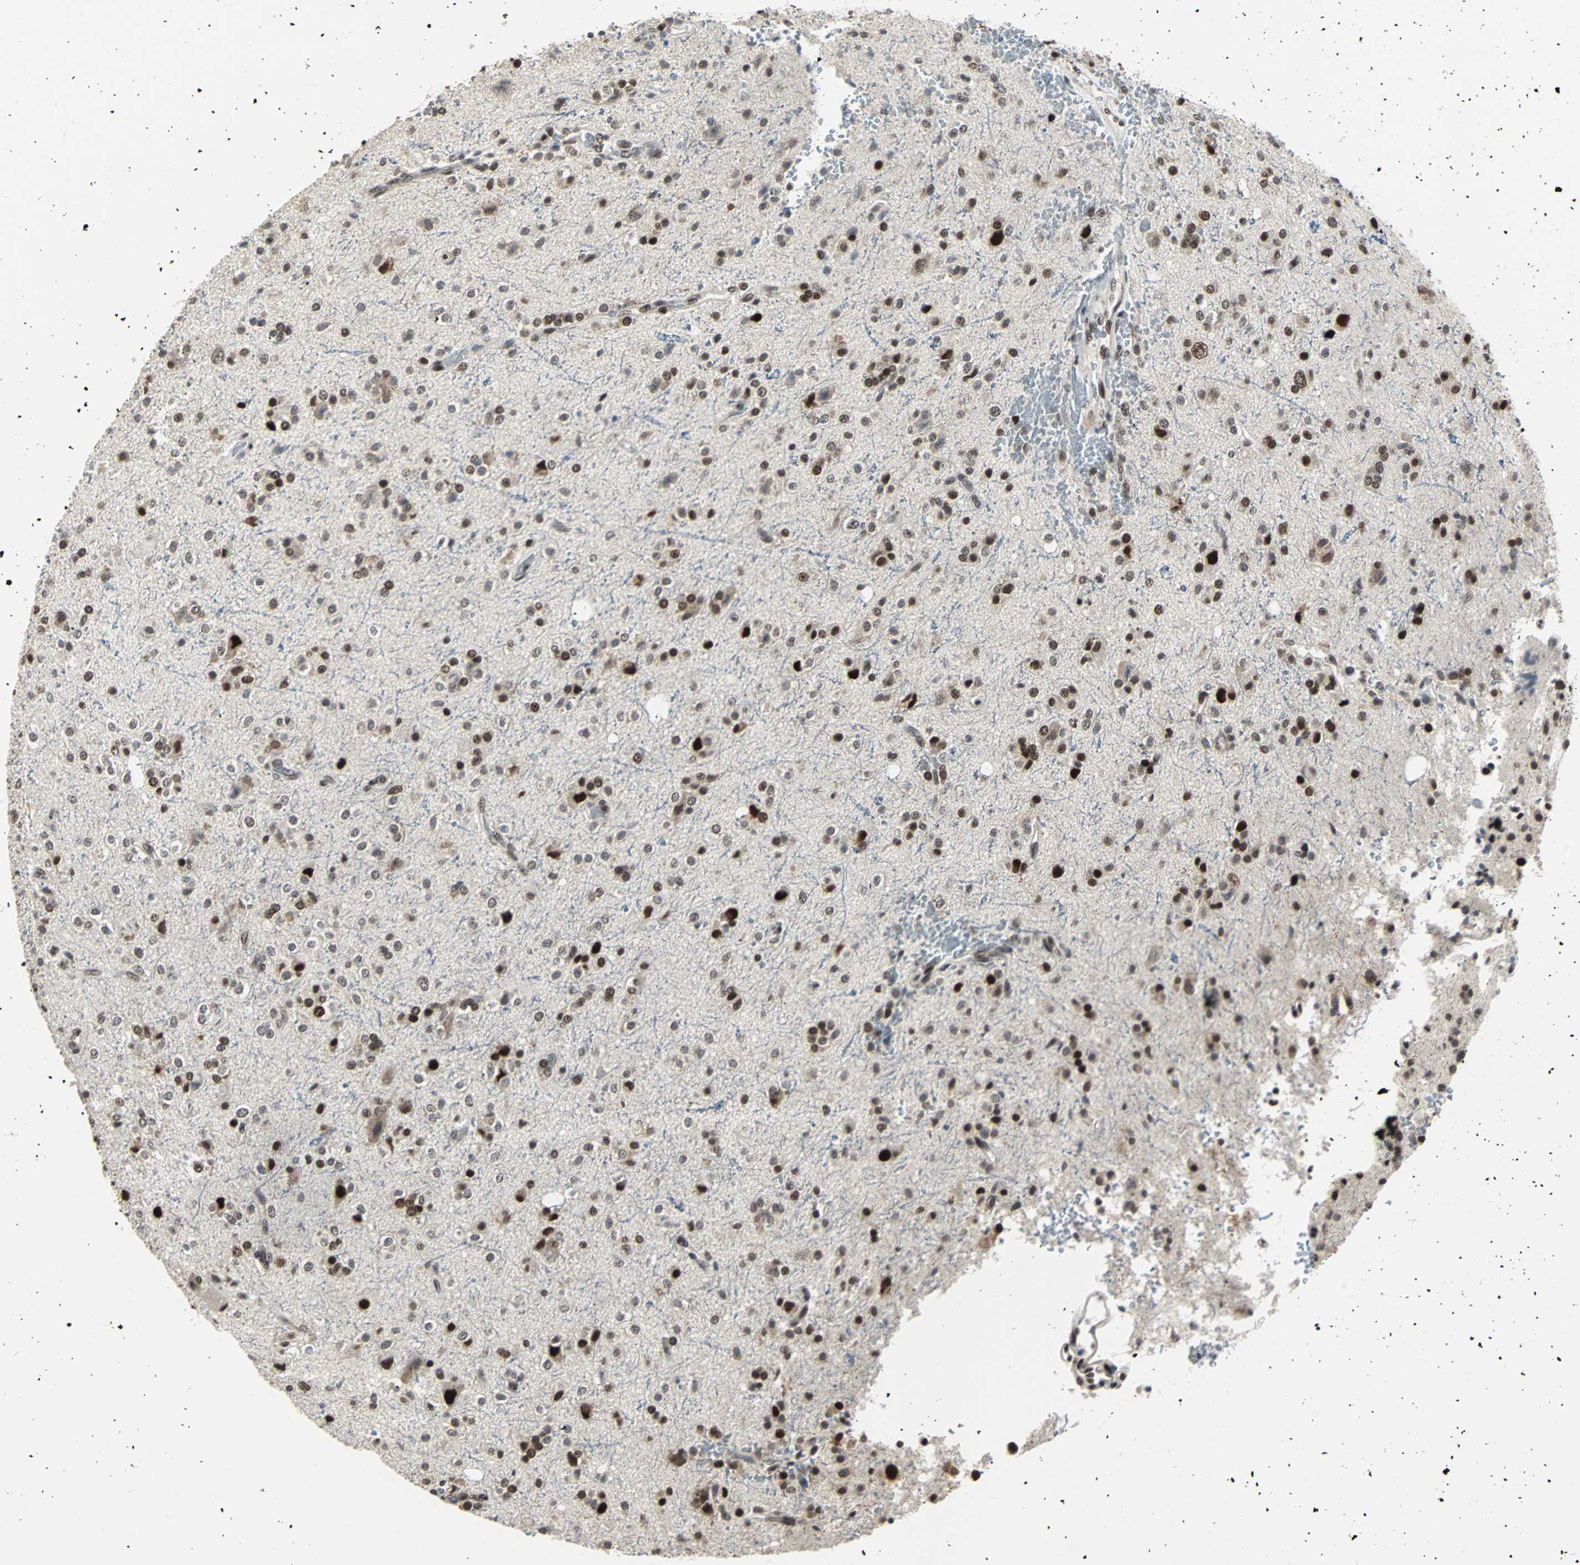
{"staining": {"intensity": "strong", "quantity": ">75%", "location": "nuclear"}, "tissue": "glioma", "cell_type": "Tumor cells", "image_type": "cancer", "snomed": [{"axis": "morphology", "description": "Glioma, malignant, High grade"}, {"axis": "topography", "description": "Brain"}], "caption": "A high-resolution photomicrograph shows IHC staining of glioma, which displays strong nuclear positivity in approximately >75% of tumor cells.", "gene": "TERF2IP", "patient": {"sex": "male", "age": 47}}